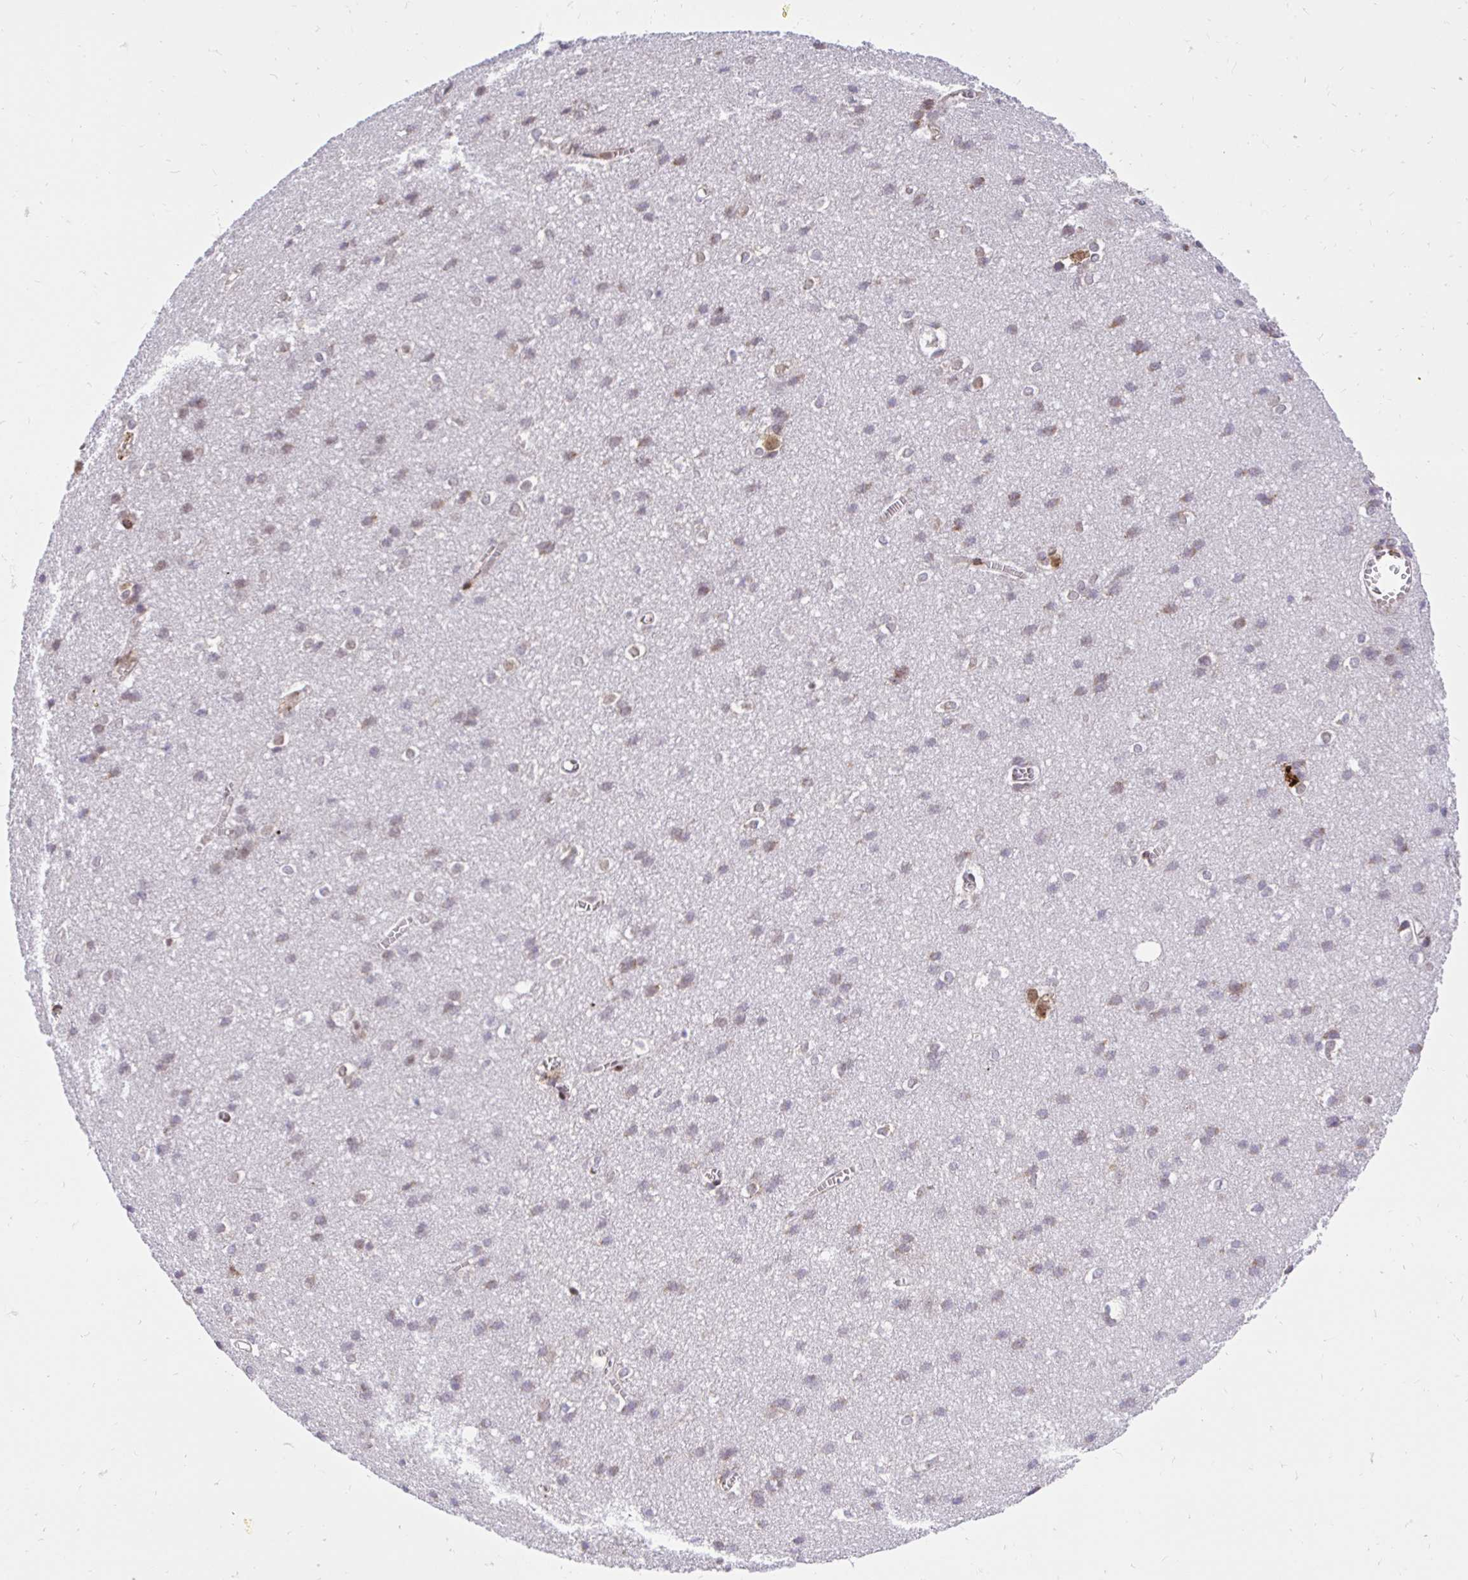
{"staining": {"intensity": "negative", "quantity": "none", "location": "none"}, "tissue": "cerebral cortex", "cell_type": "Endothelial cells", "image_type": "normal", "snomed": [{"axis": "morphology", "description": "Normal tissue, NOS"}, {"axis": "topography", "description": "Cerebral cortex"}], "caption": "The image displays no significant expression in endothelial cells of cerebral cortex.", "gene": "NAALAD2", "patient": {"sex": "male", "age": 37}}